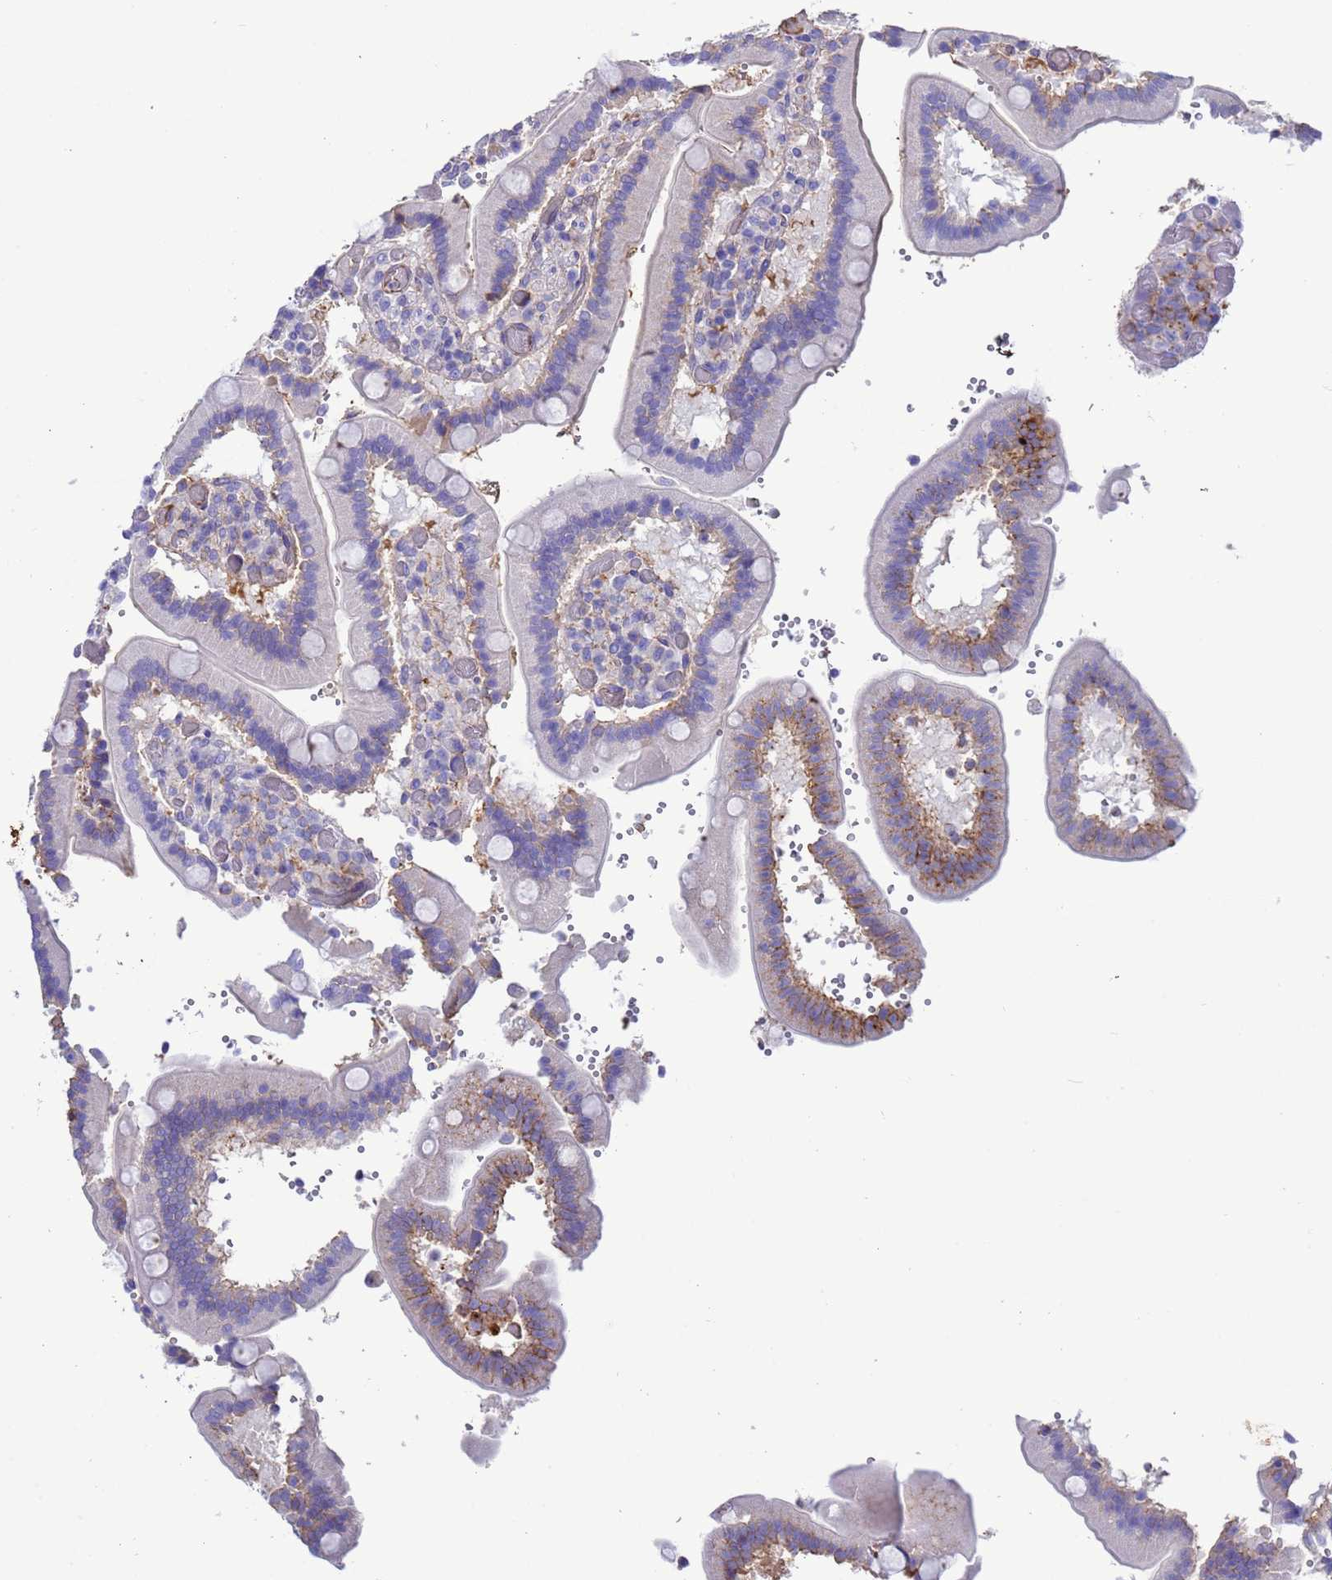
{"staining": {"intensity": "moderate", "quantity": "<25%", "location": "cytoplasmic/membranous"}, "tissue": "duodenum", "cell_type": "Glandular cells", "image_type": "normal", "snomed": [{"axis": "morphology", "description": "Normal tissue, NOS"}, {"axis": "topography", "description": "Duodenum"}], "caption": "IHC of benign duodenum reveals low levels of moderate cytoplasmic/membranous positivity in about <25% of glandular cells.", "gene": "H1", "patient": {"sex": "female", "age": 62}}